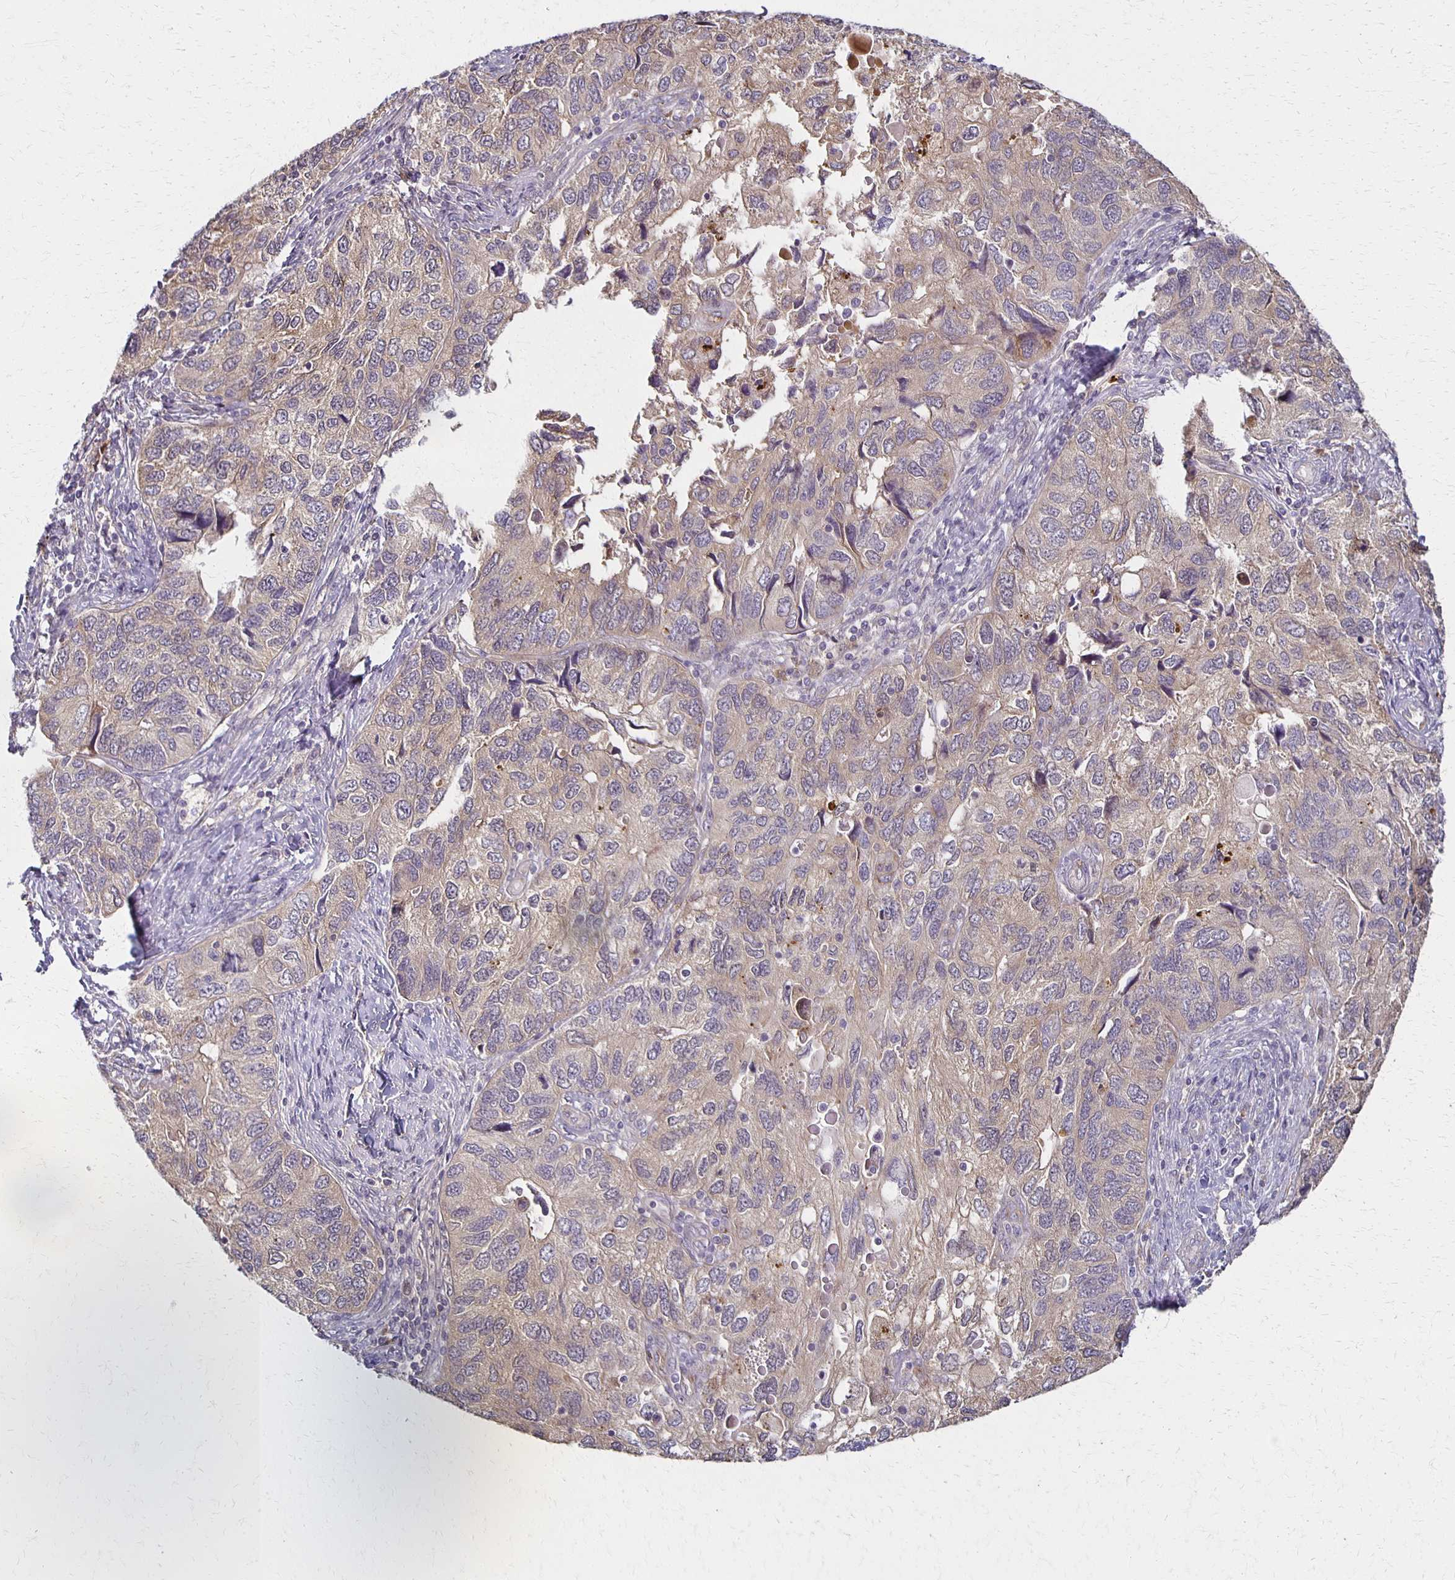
{"staining": {"intensity": "weak", "quantity": ">75%", "location": "cytoplasmic/membranous"}, "tissue": "endometrial cancer", "cell_type": "Tumor cells", "image_type": "cancer", "snomed": [{"axis": "morphology", "description": "Carcinoma, NOS"}, {"axis": "topography", "description": "Uterus"}], "caption": "Endometrial carcinoma tissue shows weak cytoplasmic/membranous staining in about >75% of tumor cells", "gene": "GPX4", "patient": {"sex": "female", "age": 76}}